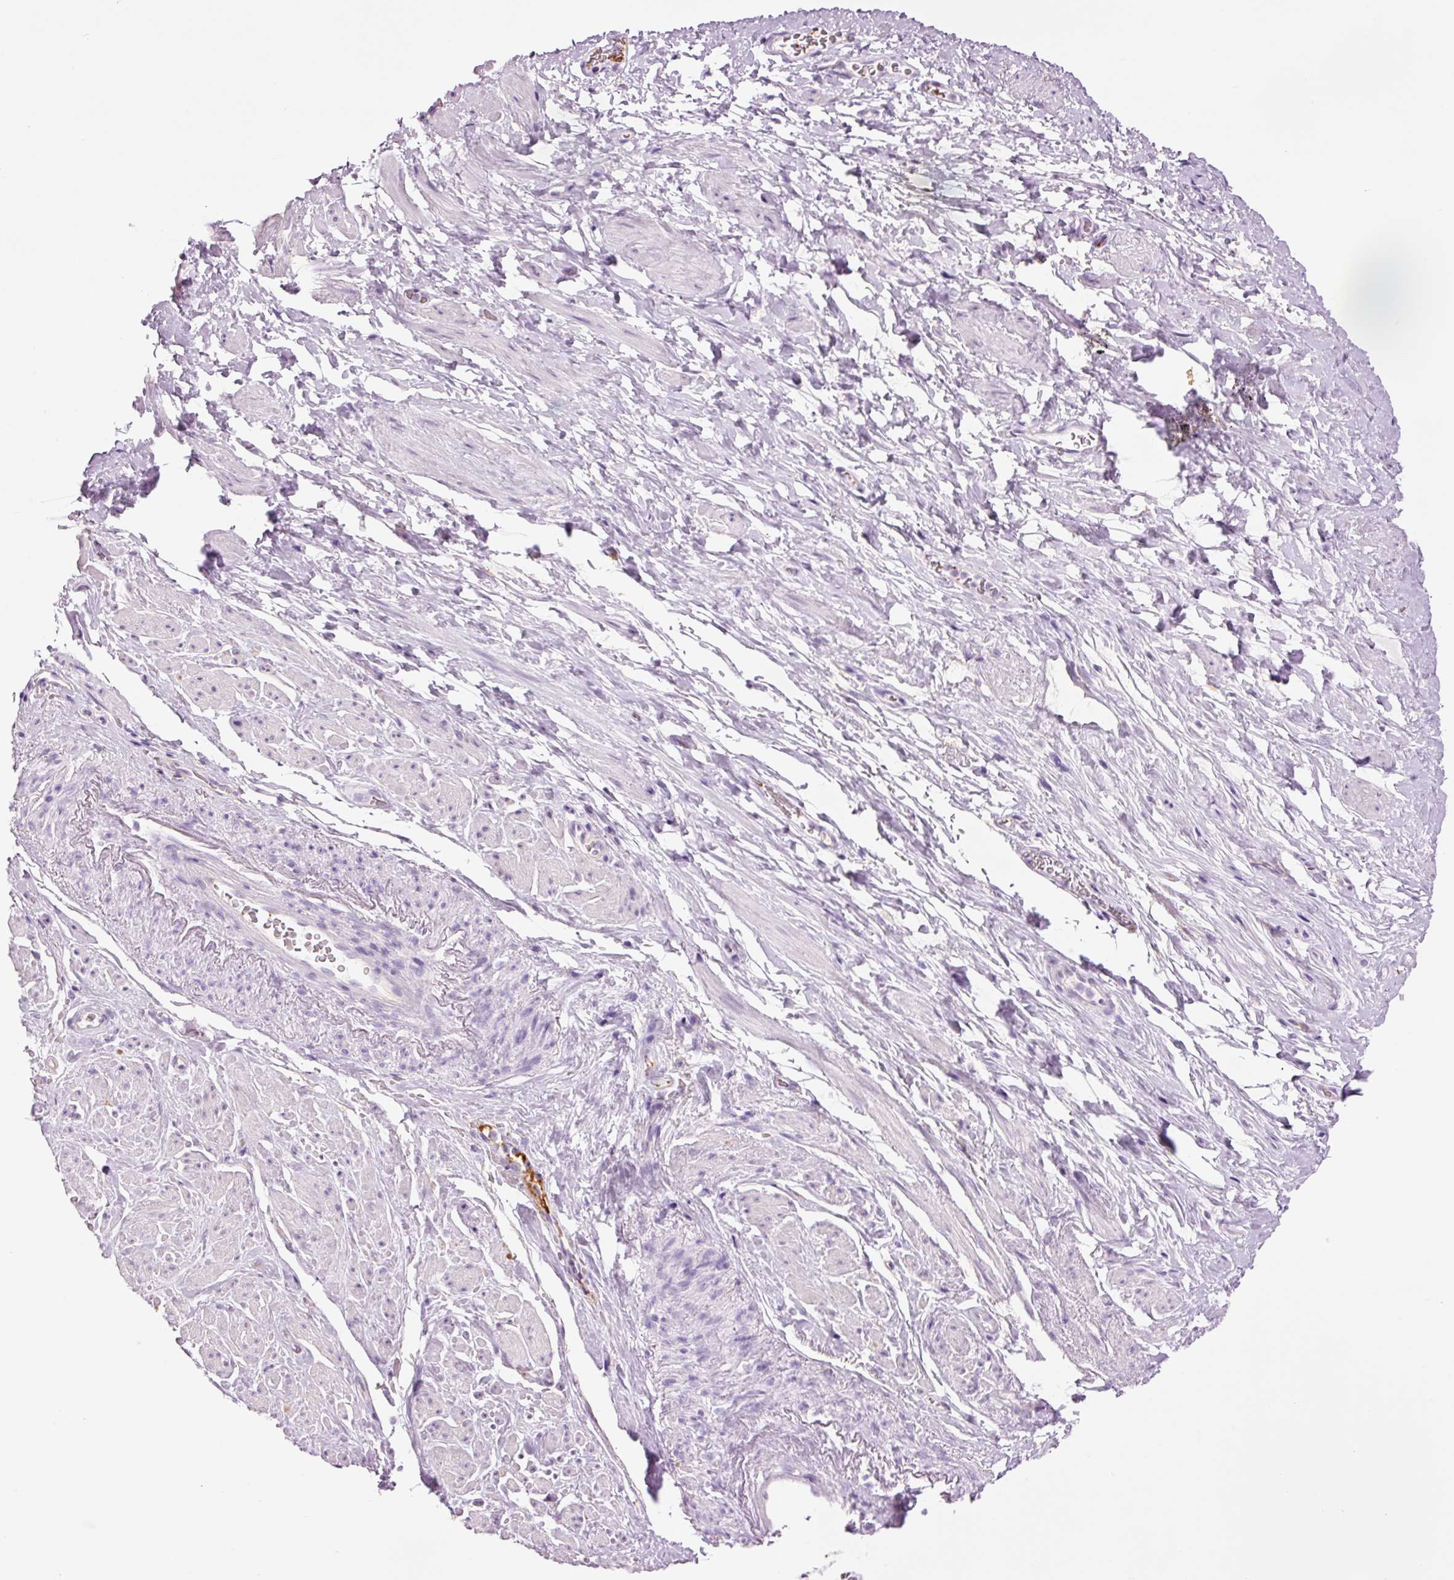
{"staining": {"intensity": "negative", "quantity": "none", "location": "none"}, "tissue": "smooth muscle", "cell_type": "Smooth muscle cells", "image_type": "normal", "snomed": [{"axis": "morphology", "description": "Normal tissue, NOS"}, {"axis": "topography", "description": "Smooth muscle"}, {"axis": "topography", "description": "Peripheral nerve tissue"}], "caption": "This is an IHC photomicrograph of benign smooth muscle. There is no positivity in smooth muscle cells.", "gene": "HSPA4L", "patient": {"sex": "male", "age": 69}}